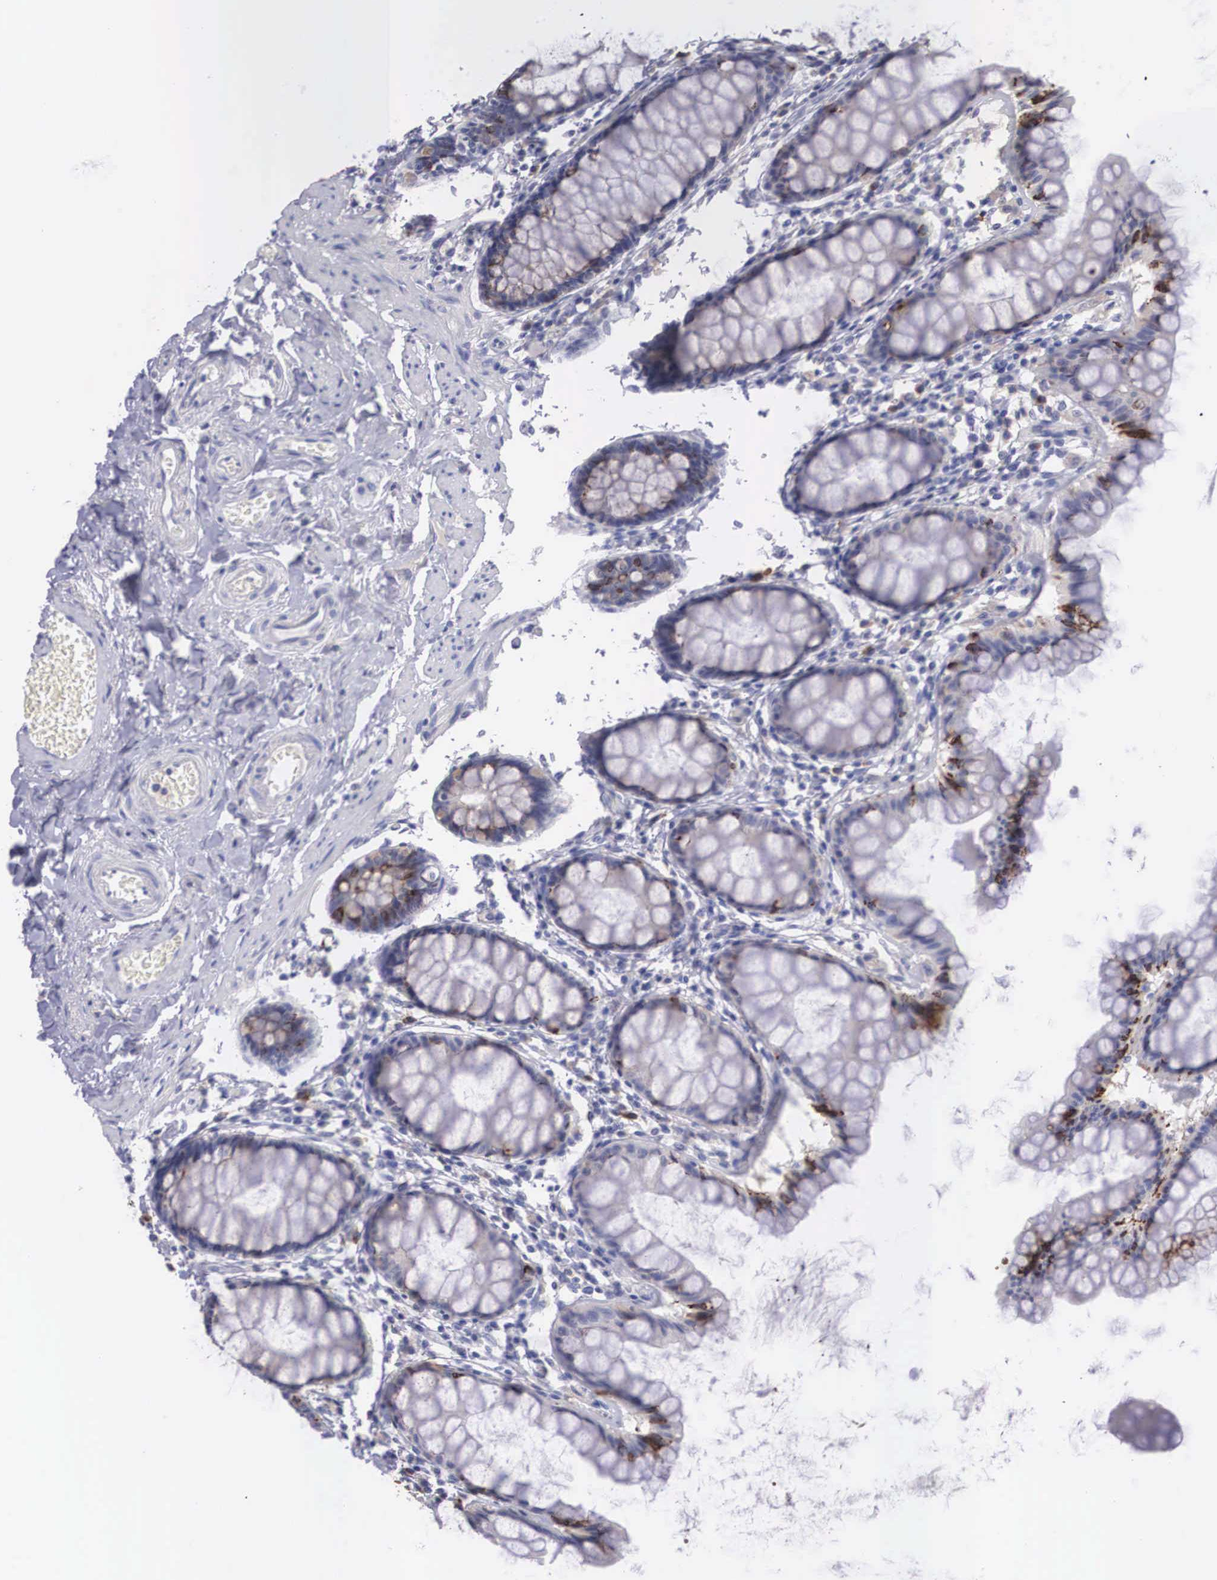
{"staining": {"intensity": "strong", "quantity": "25%-75%", "location": "cytoplasmic/membranous,nuclear"}, "tissue": "rectum", "cell_type": "Glandular cells", "image_type": "normal", "snomed": [{"axis": "morphology", "description": "Normal tissue, NOS"}, {"axis": "topography", "description": "Rectum"}], "caption": "Human rectum stained for a protein (brown) shows strong cytoplasmic/membranous,nuclear positive positivity in about 25%-75% of glandular cells.", "gene": "REPS2", "patient": {"sex": "male", "age": 86}}